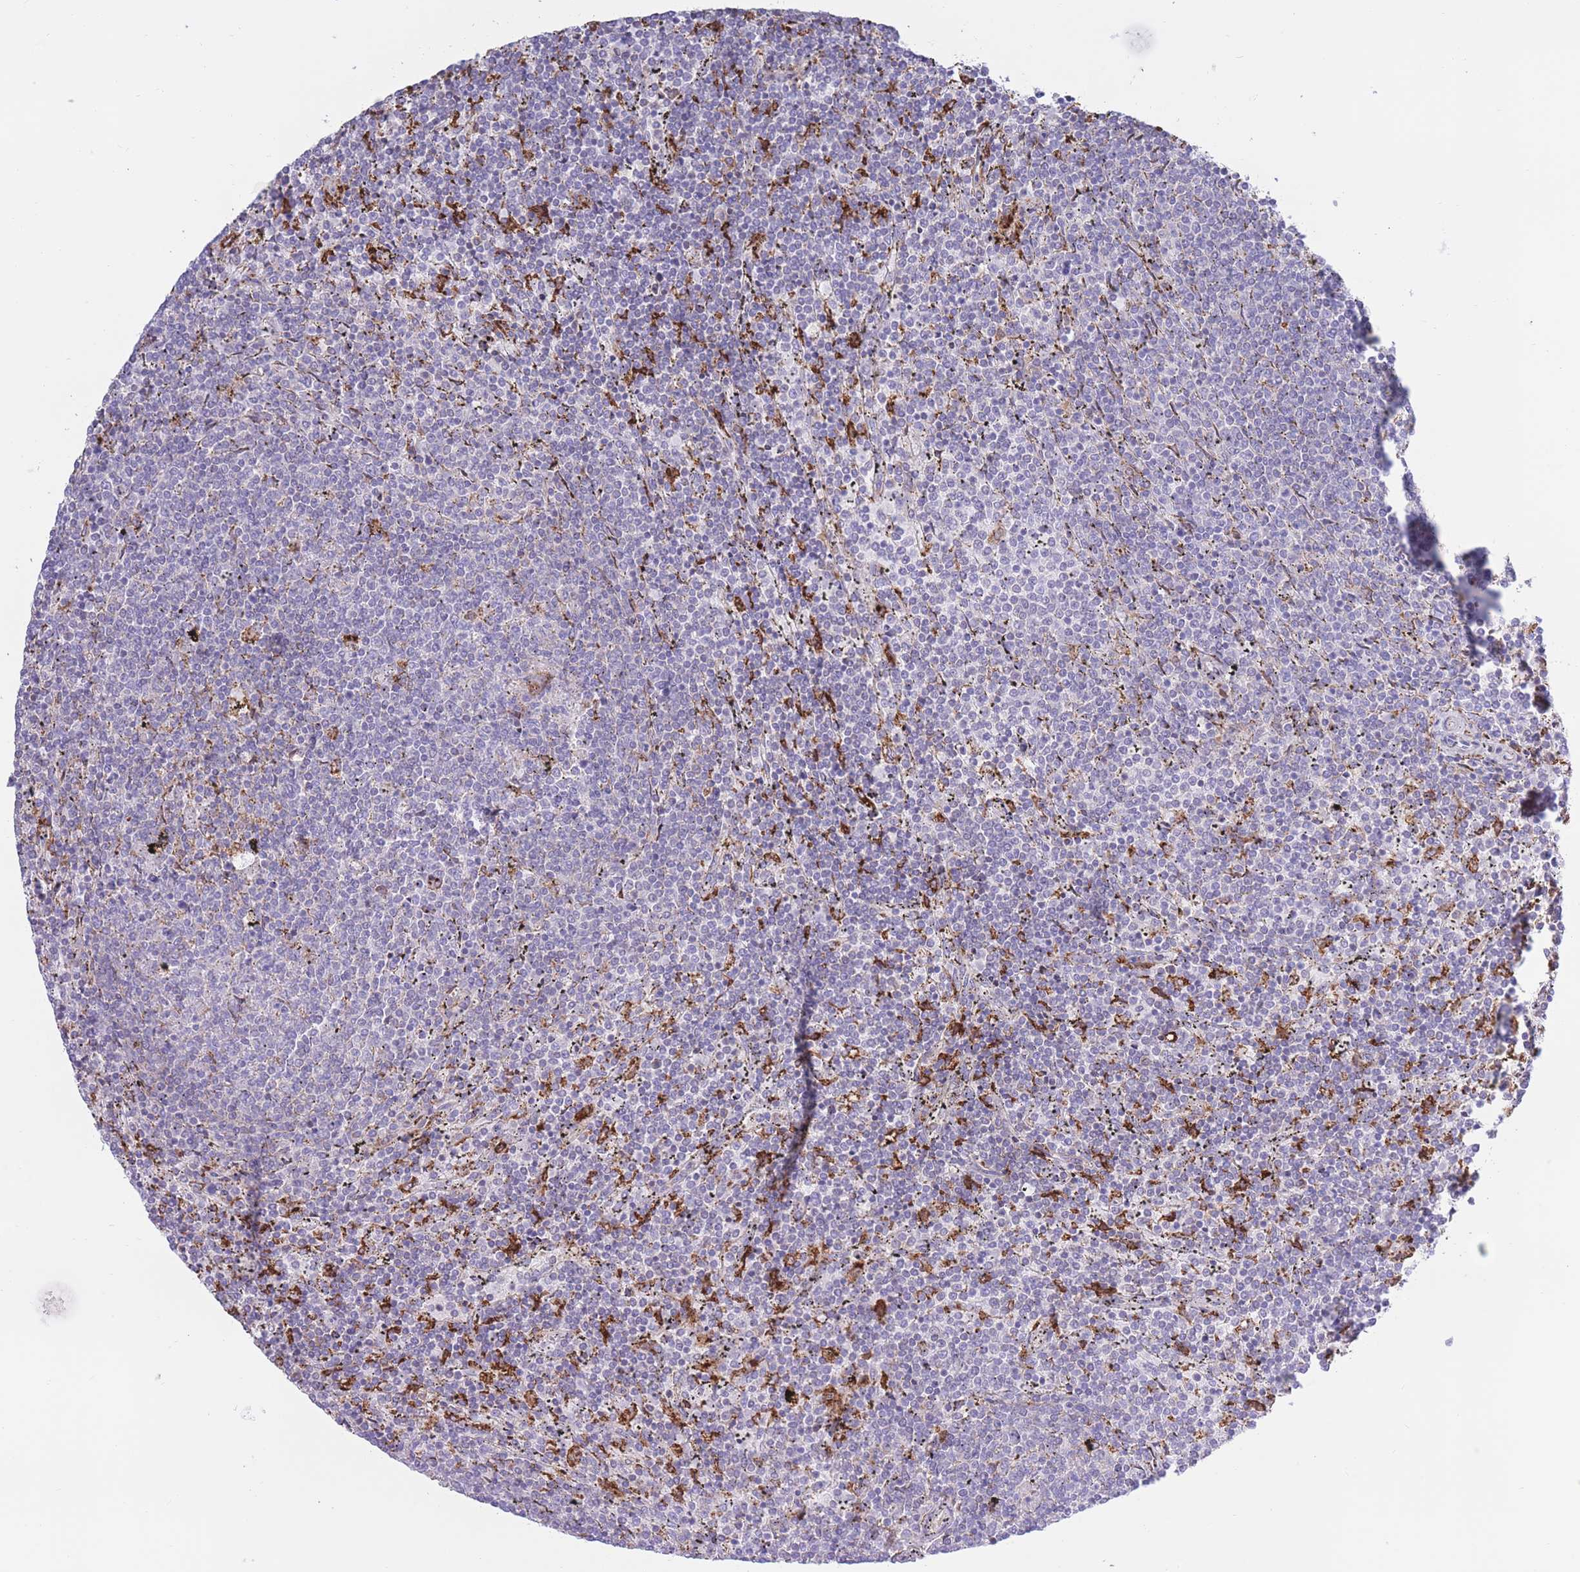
{"staining": {"intensity": "negative", "quantity": "none", "location": "none"}, "tissue": "lymphoma", "cell_type": "Tumor cells", "image_type": "cancer", "snomed": [{"axis": "morphology", "description": "Malignant lymphoma, non-Hodgkin's type, Low grade"}, {"axis": "topography", "description": "Spleen"}], "caption": "The immunohistochemistry photomicrograph has no significant positivity in tumor cells of low-grade malignant lymphoma, non-Hodgkin's type tissue. The staining is performed using DAB (3,3'-diaminobenzidine) brown chromogen with nuclei counter-stained in using hematoxylin.", "gene": "MYDGF", "patient": {"sex": "female", "age": 50}}